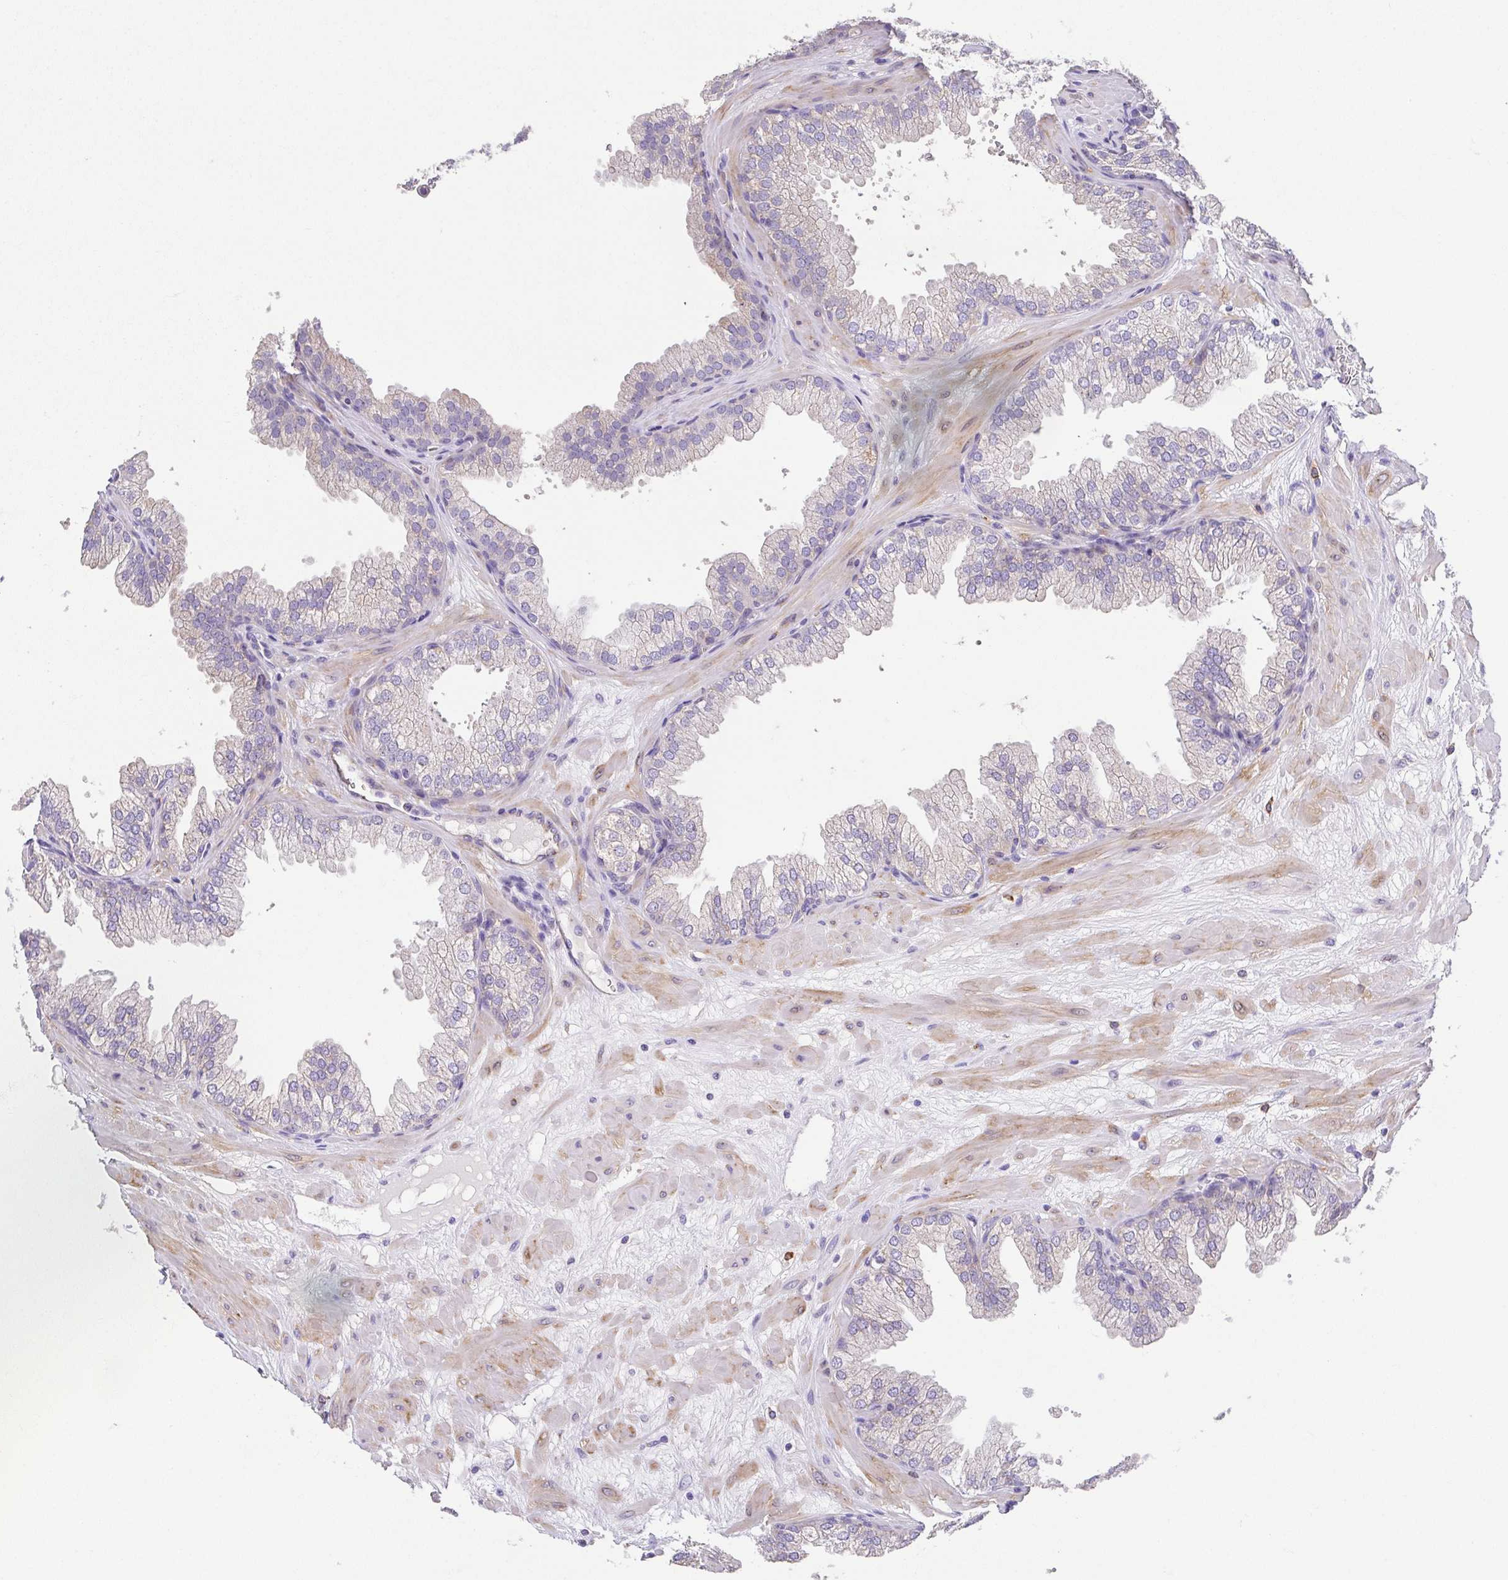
{"staining": {"intensity": "negative", "quantity": "none", "location": "none"}, "tissue": "prostate", "cell_type": "Glandular cells", "image_type": "normal", "snomed": [{"axis": "morphology", "description": "Normal tissue, NOS"}, {"axis": "topography", "description": "Prostate"}], "caption": "A micrograph of human prostate is negative for staining in glandular cells. (DAB (3,3'-diaminobenzidine) immunohistochemistry (IHC) visualized using brightfield microscopy, high magnification).", "gene": "SLC13A1", "patient": {"sex": "male", "age": 37}}